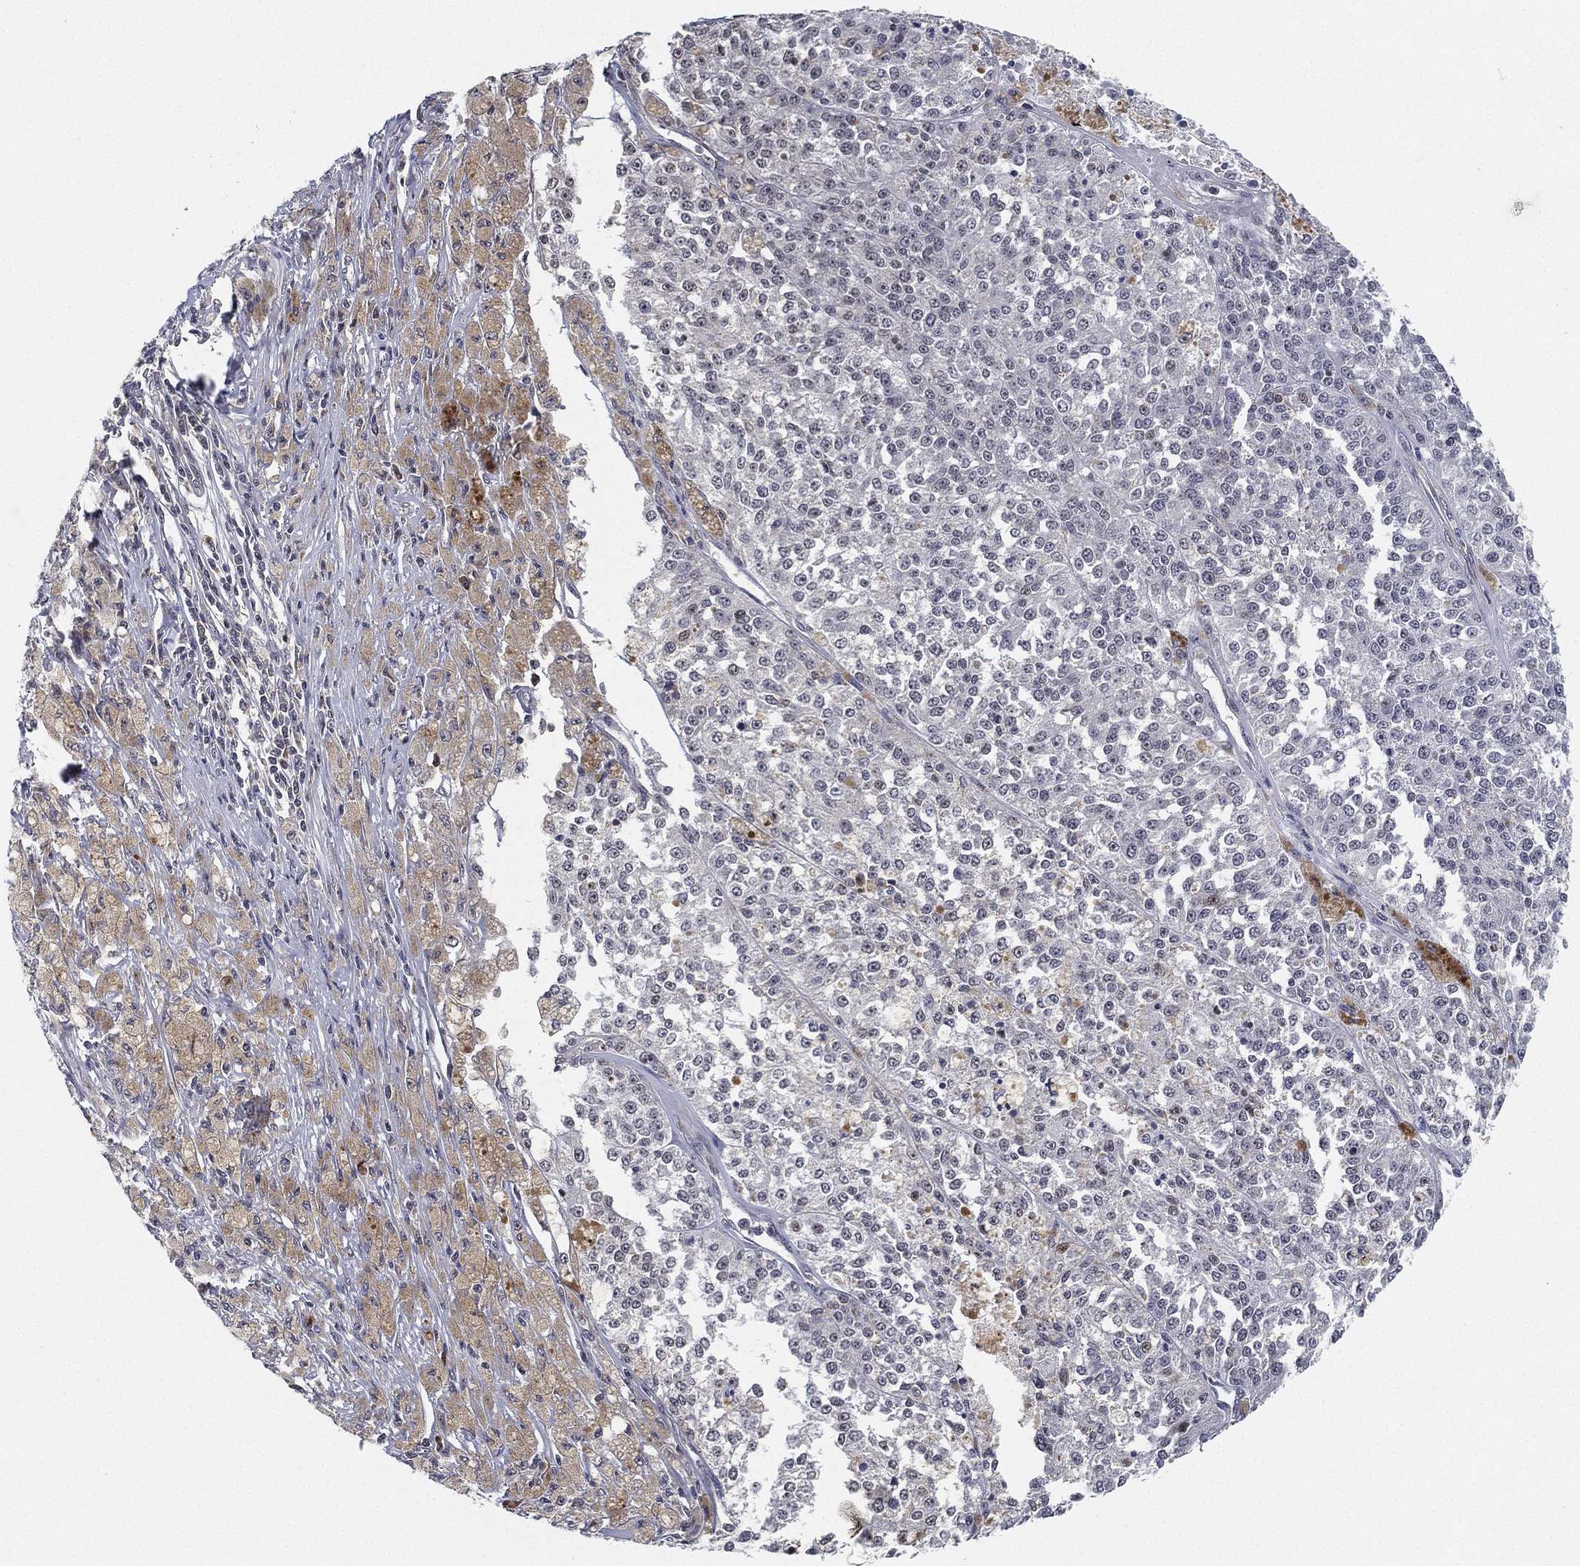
{"staining": {"intensity": "negative", "quantity": "none", "location": "none"}, "tissue": "melanoma", "cell_type": "Tumor cells", "image_type": "cancer", "snomed": [{"axis": "morphology", "description": "Malignant melanoma, Metastatic site"}, {"axis": "topography", "description": "Lymph node"}], "caption": "This micrograph is of malignant melanoma (metastatic site) stained with immunohistochemistry to label a protein in brown with the nuclei are counter-stained blue. There is no staining in tumor cells.", "gene": "PPP1R16B", "patient": {"sex": "female", "age": 64}}